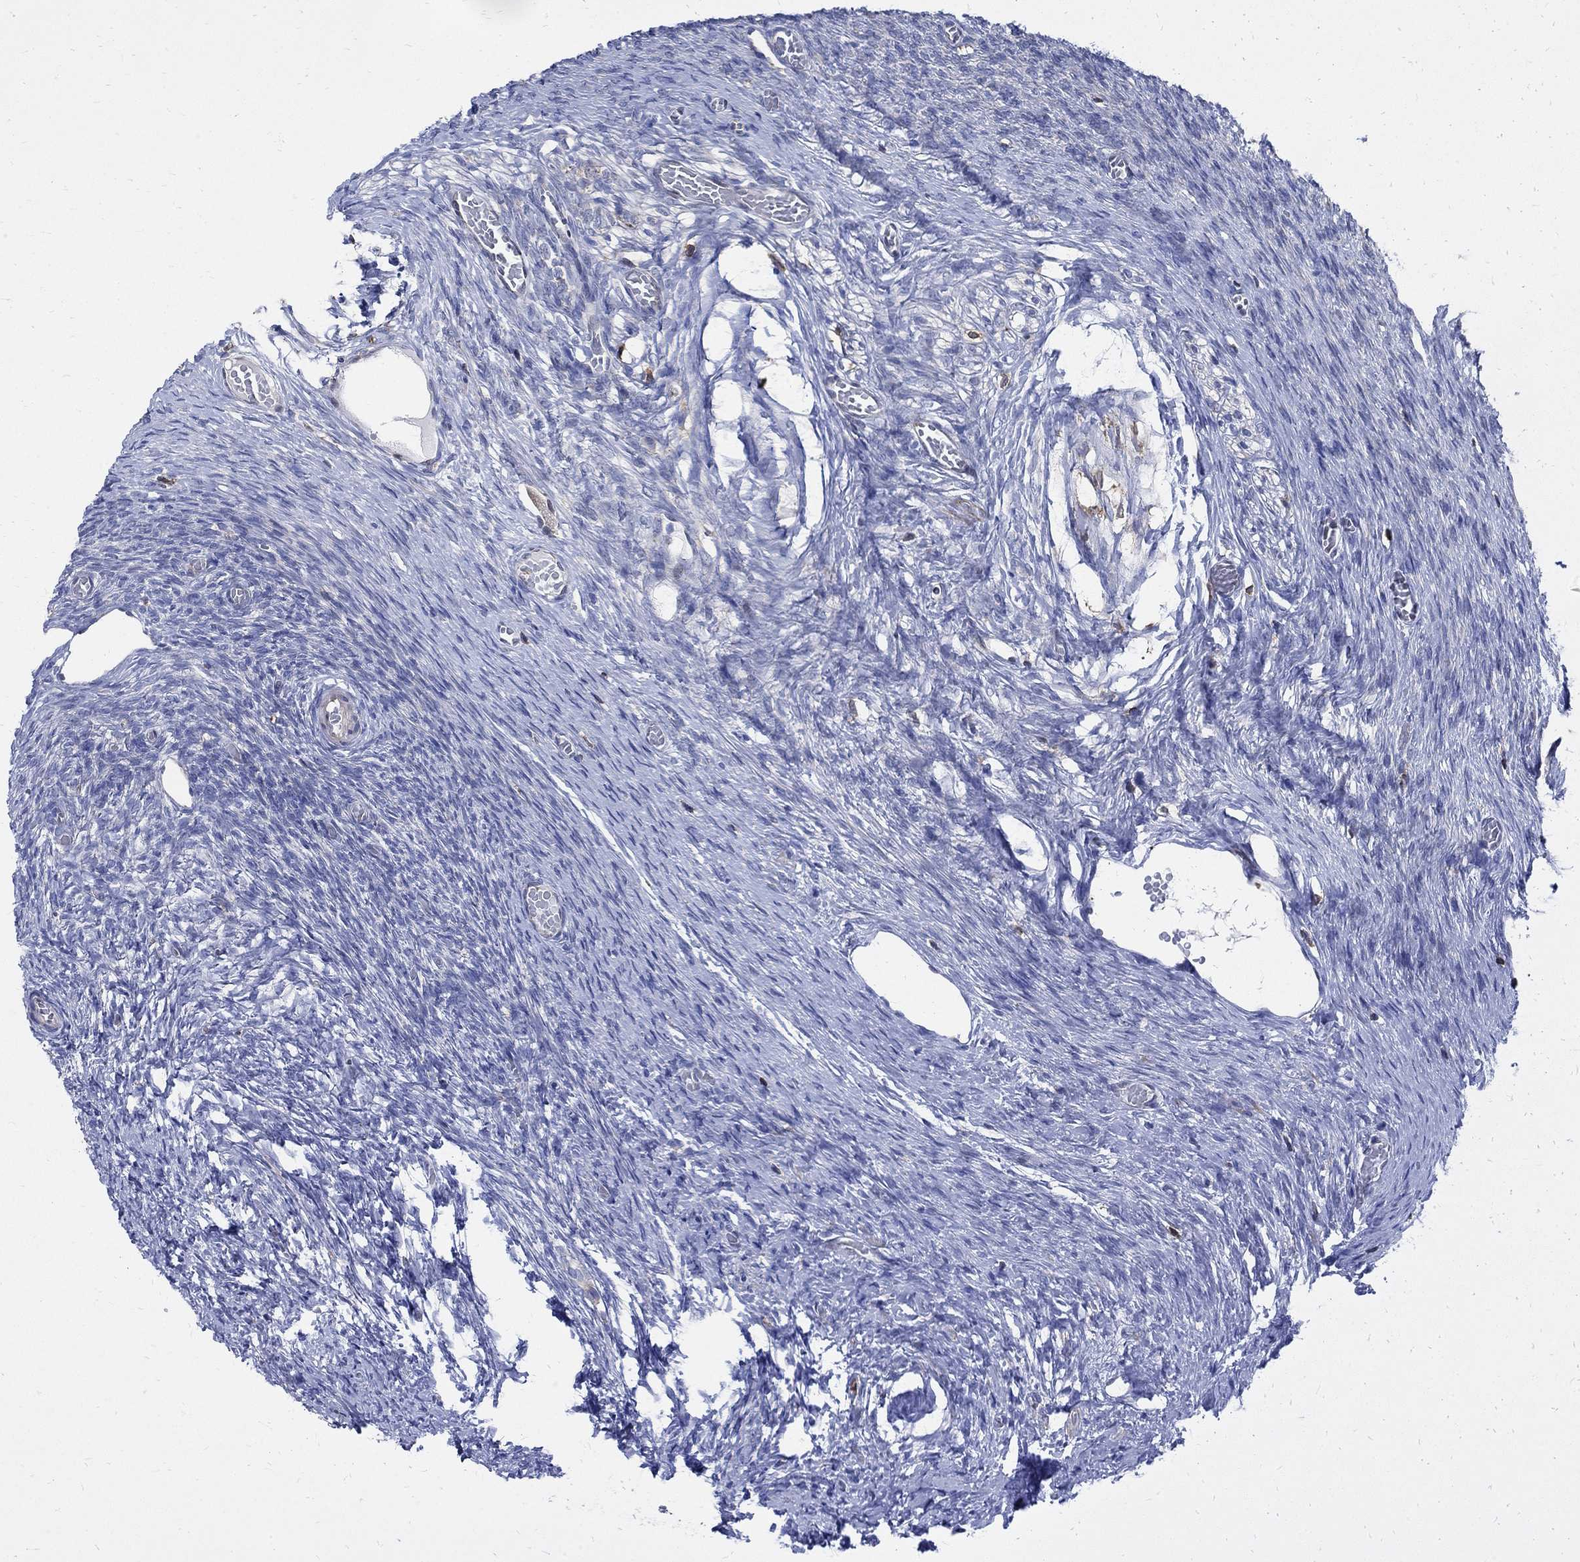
{"staining": {"intensity": "weak", "quantity": ">75%", "location": "cytoplasmic/membranous"}, "tissue": "ovary", "cell_type": "Follicle cells", "image_type": "normal", "snomed": [{"axis": "morphology", "description": "Normal tissue, NOS"}, {"axis": "topography", "description": "Ovary"}], "caption": "Weak cytoplasmic/membranous positivity for a protein is identified in about >75% of follicle cells of normal ovary using IHC.", "gene": "AGAP2", "patient": {"sex": "female", "age": 27}}